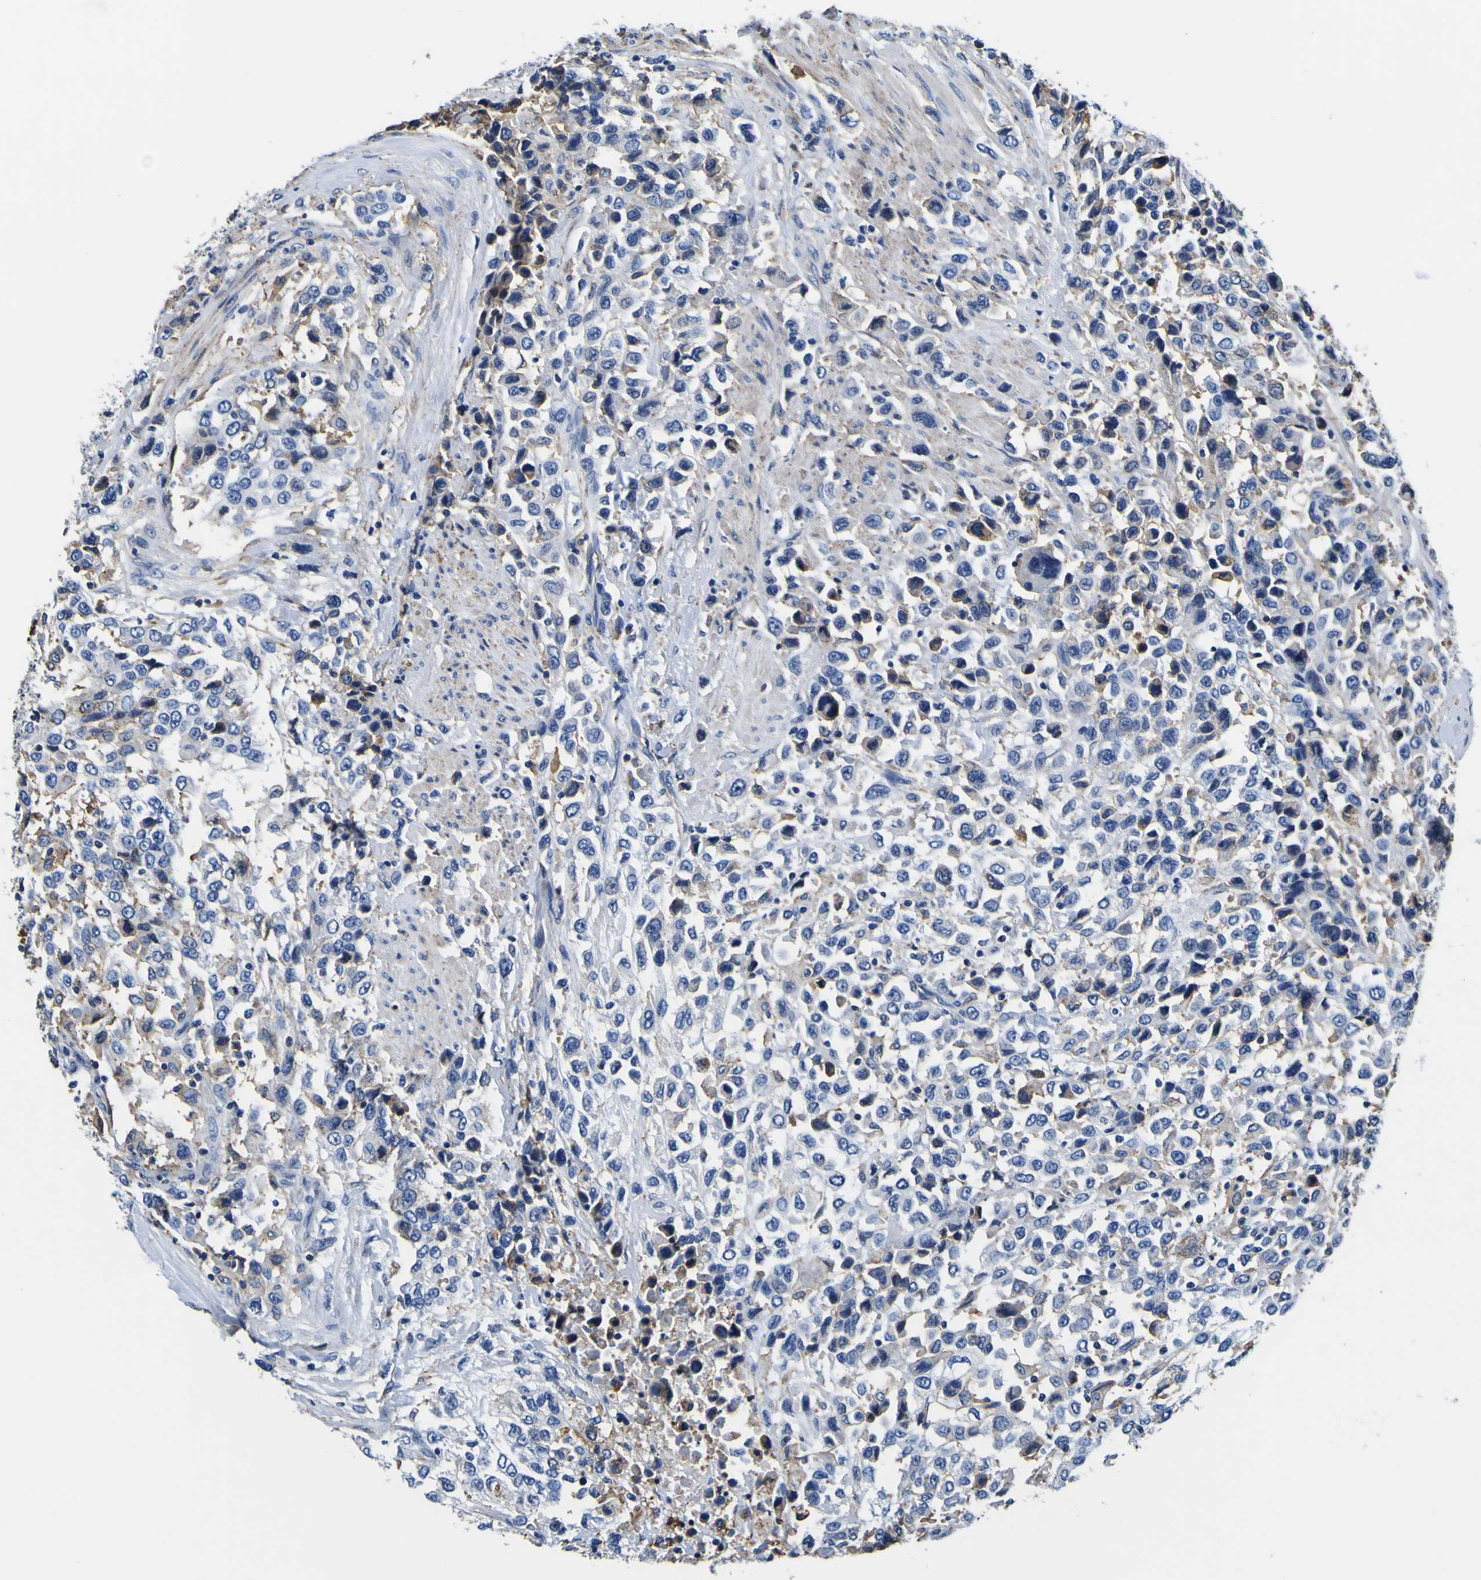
{"staining": {"intensity": "moderate", "quantity": "<25%", "location": "cytoplasmic/membranous"}, "tissue": "urothelial cancer", "cell_type": "Tumor cells", "image_type": "cancer", "snomed": [{"axis": "morphology", "description": "Urothelial carcinoma, High grade"}, {"axis": "topography", "description": "Urinary bladder"}], "caption": "IHC histopathology image of high-grade urothelial carcinoma stained for a protein (brown), which reveals low levels of moderate cytoplasmic/membranous staining in approximately <25% of tumor cells.", "gene": "PXDN", "patient": {"sex": "female", "age": 80}}